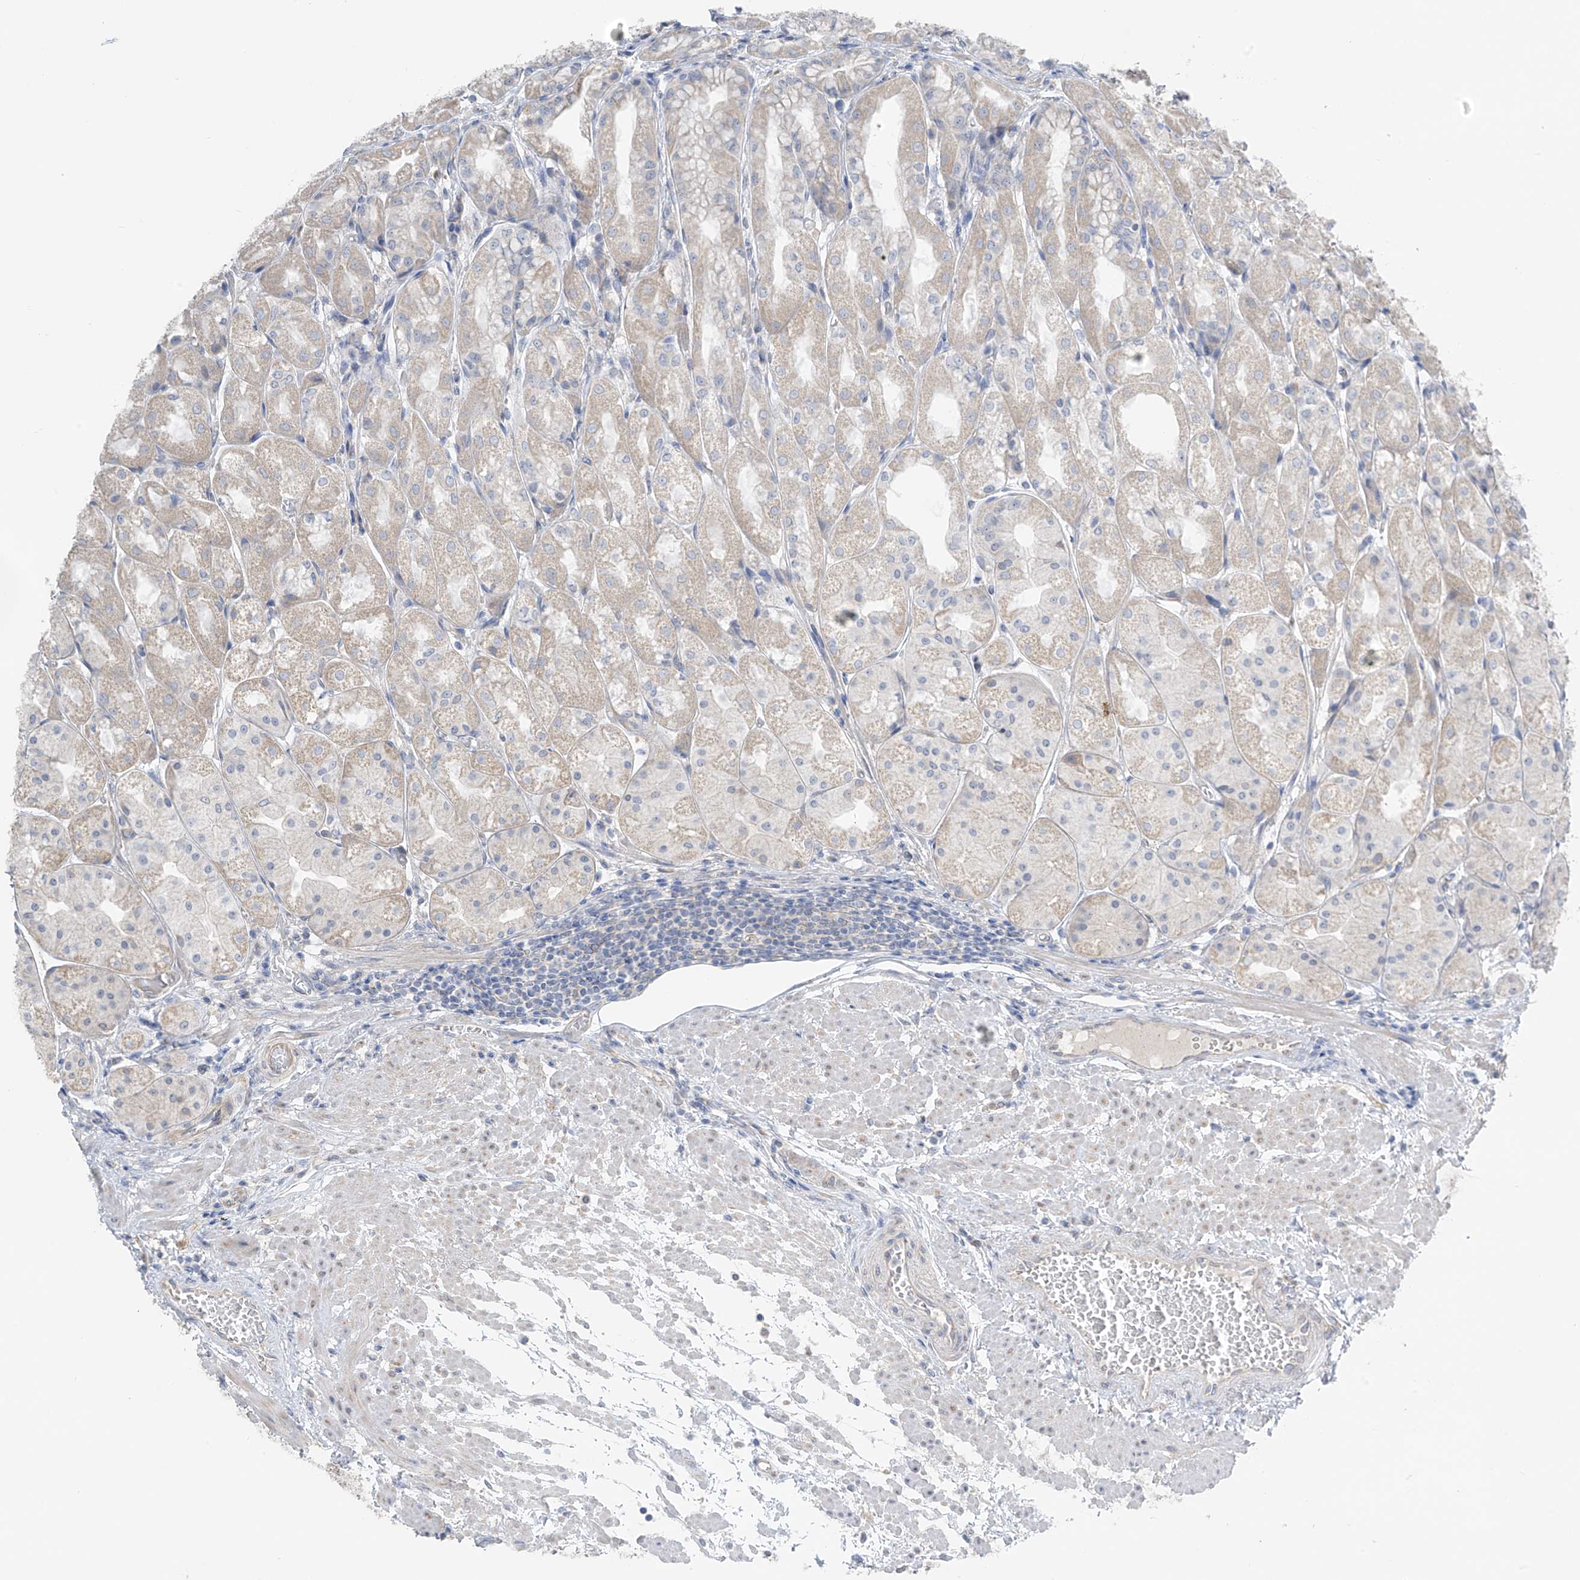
{"staining": {"intensity": "weak", "quantity": "25%-75%", "location": "cytoplasmic/membranous"}, "tissue": "stomach", "cell_type": "Glandular cells", "image_type": "normal", "snomed": [{"axis": "morphology", "description": "Normal tissue, NOS"}, {"axis": "topography", "description": "Stomach, upper"}], "caption": "This histopathology image demonstrates unremarkable stomach stained with immunohistochemistry to label a protein in brown. The cytoplasmic/membranous of glandular cells show weak positivity for the protein. Nuclei are counter-stained blue.", "gene": "NALCN", "patient": {"sex": "male", "age": 72}}